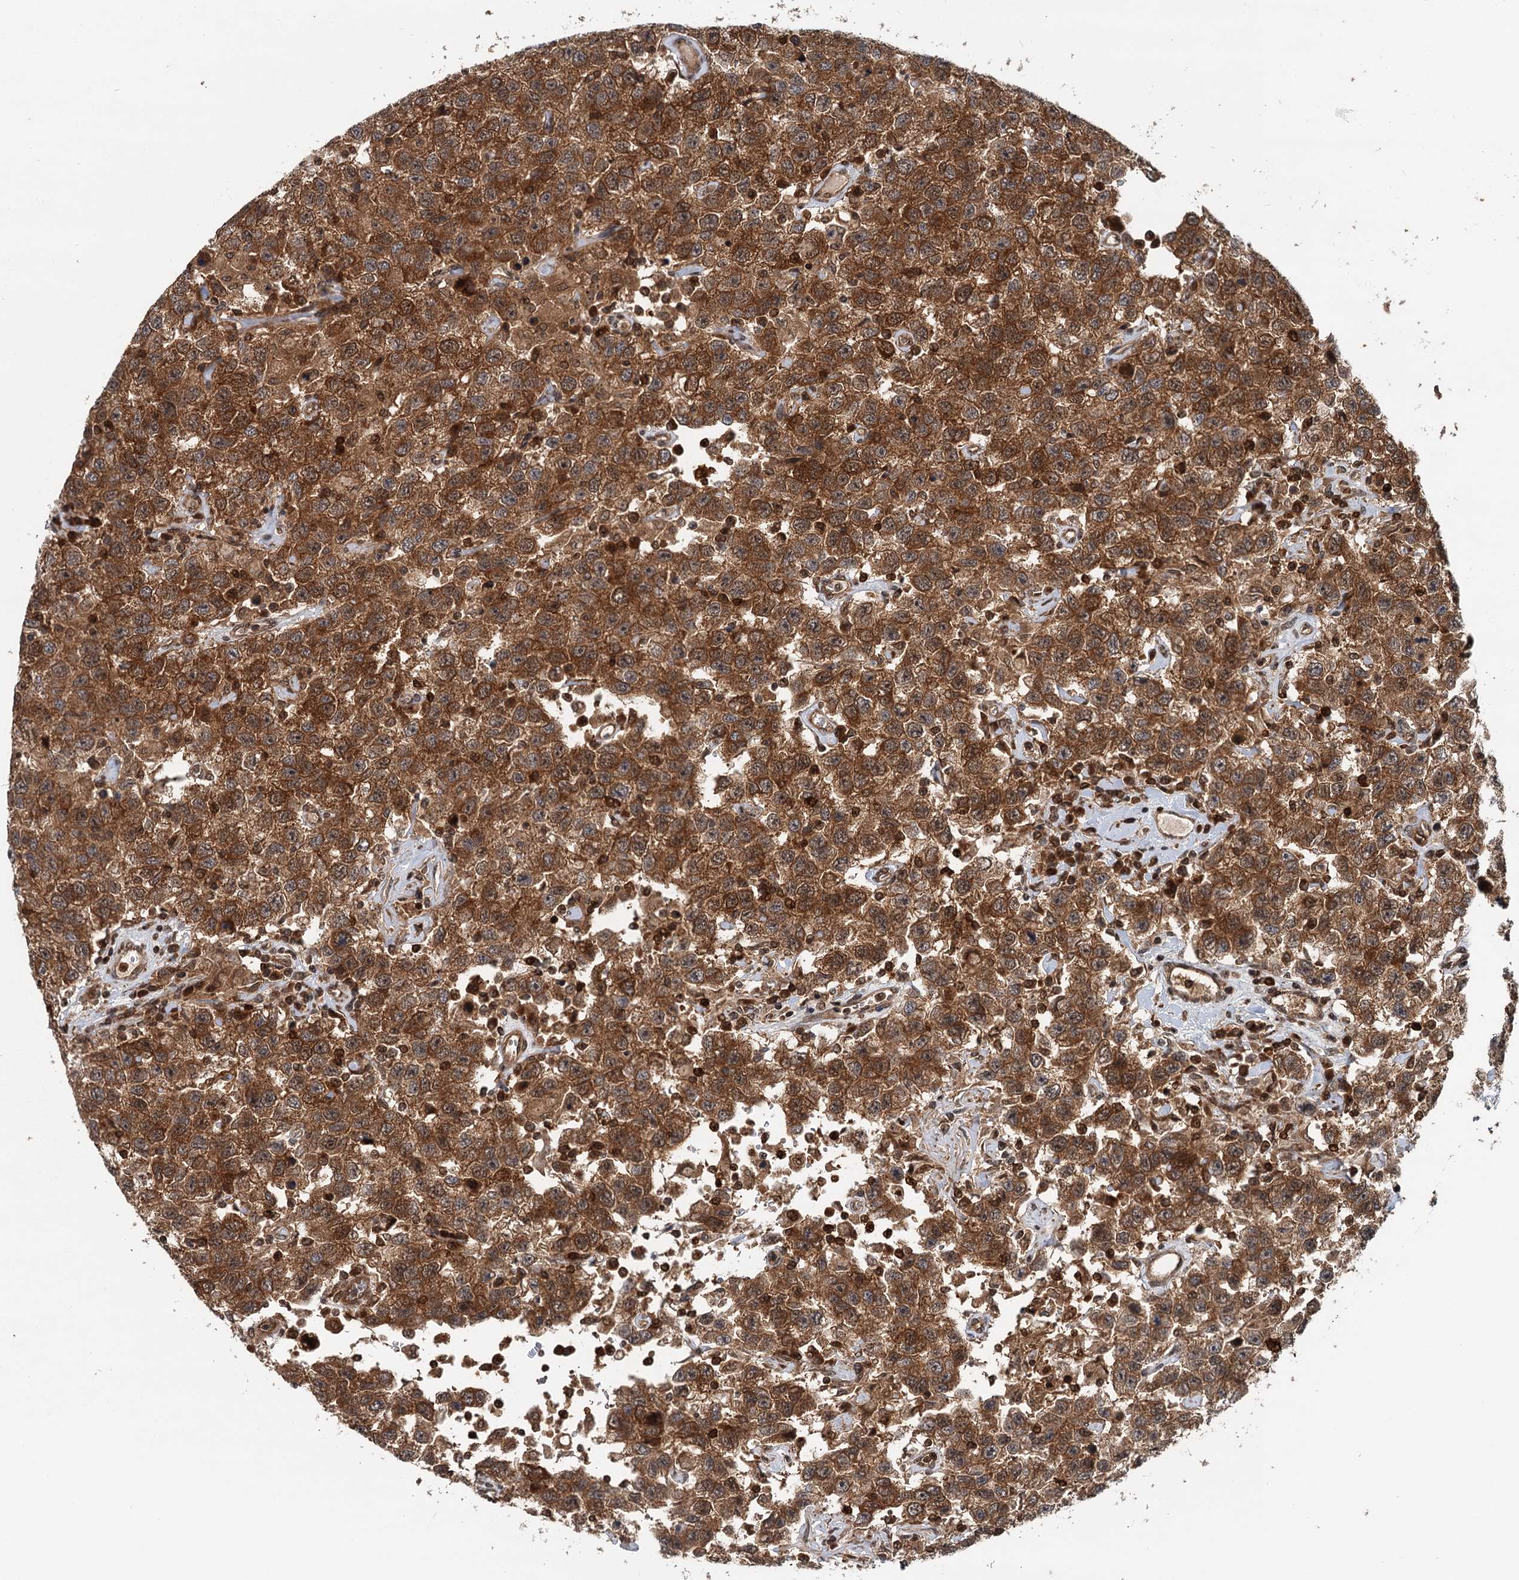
{"staining": {"intensity": "strong", "quantity": ">75%", "location": "cytoplasmic/membranous,nuclear"}, "tissue": "testis cancer", "cell_type": "Tumor cells", "image_type": "cancer", "snomed": [{"axis": "morphology", "description": "Seminoma, NOS"}, {"axis": "topography", "description": "Testis"}], "caption": "Brown immunohistochemical staining in human testis seminoma exhibits strong cytoplasmic/membranous and nuclear expression in approximately >75% of tumor cells. The staining was performed using DAB (3,3'-diaminobenzidine), with brown indicating positive protein expression. Nuclei are stained blue with hematoxylin.", "gene": "STUB1", "patient": {"sex": "male", "age": 41}}